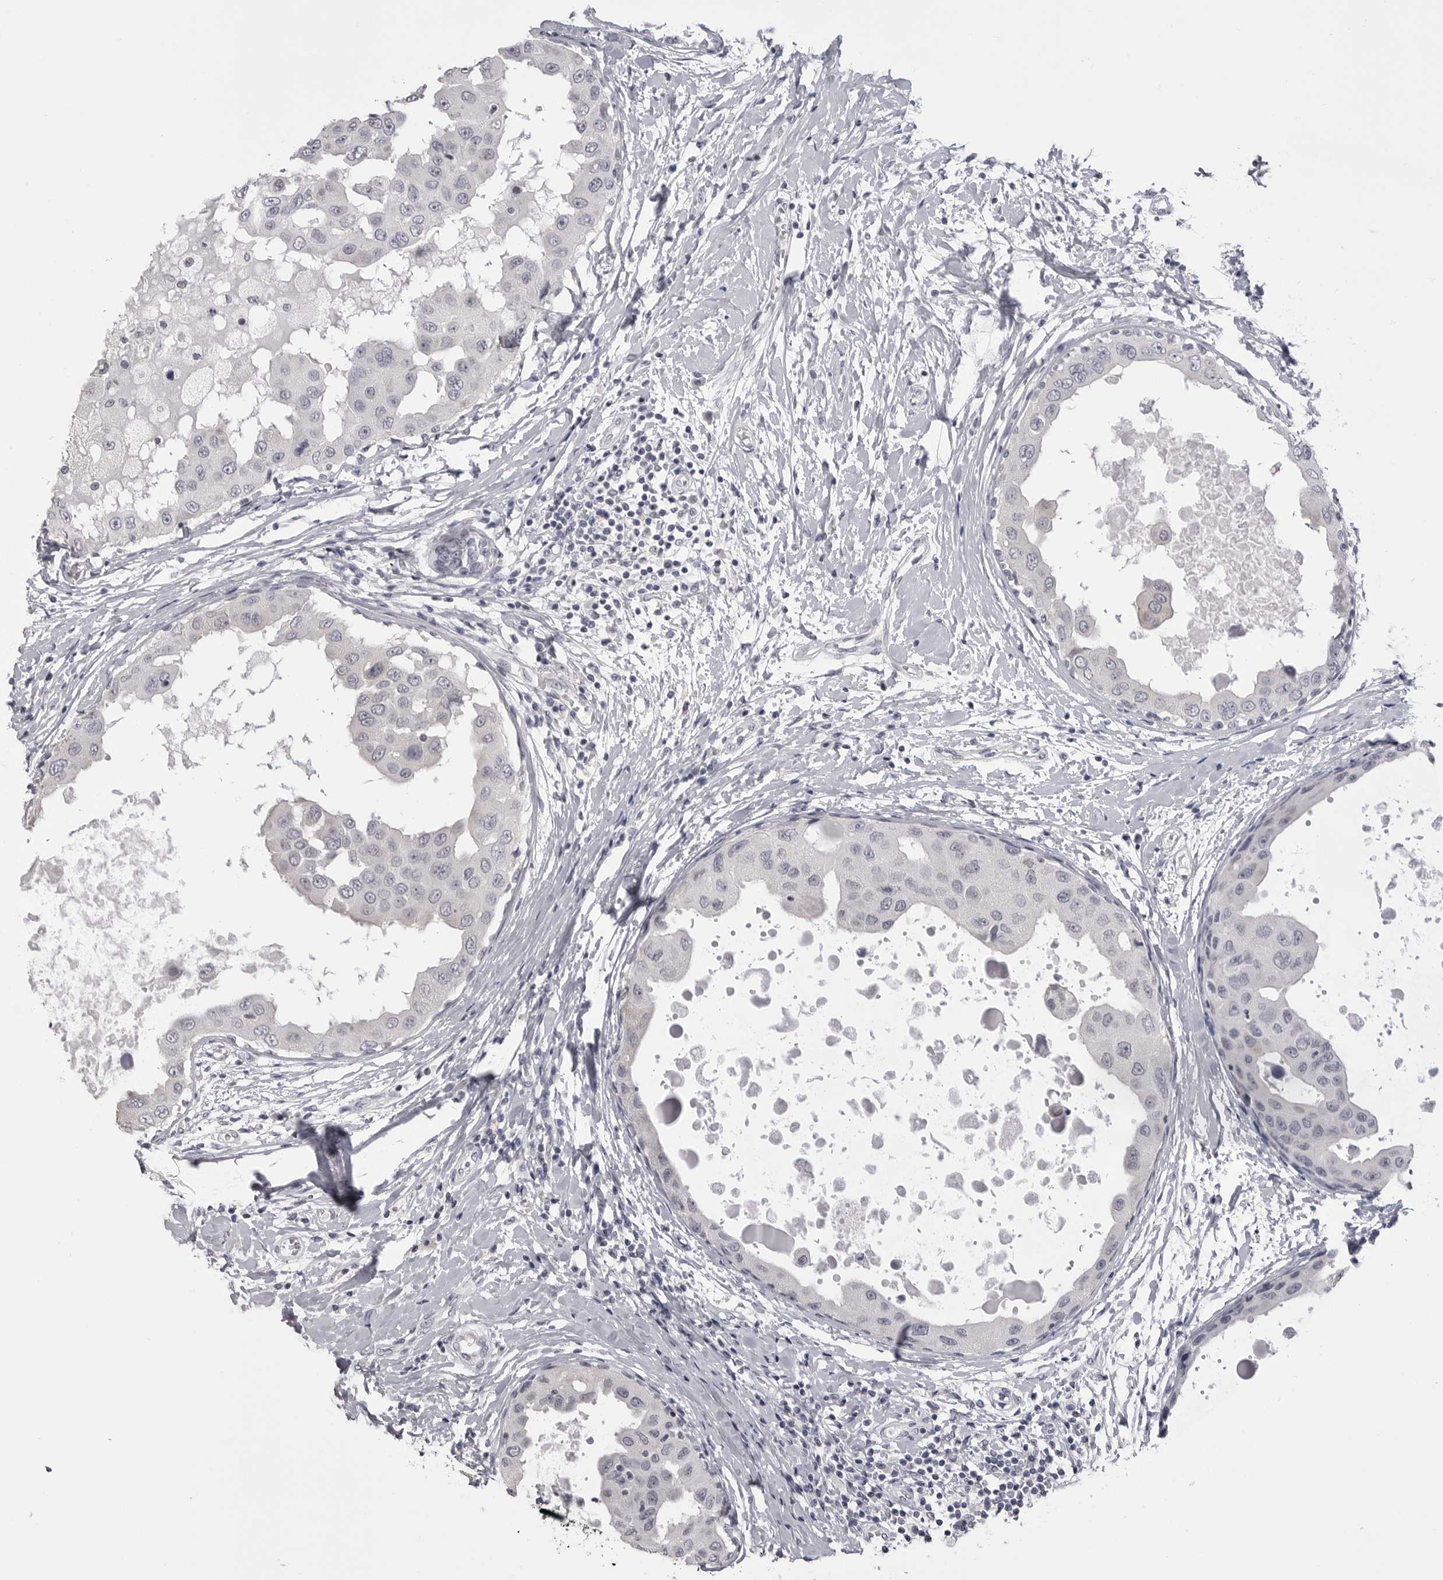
{"staining": {"intensity": "negative", "quantity": "none", "location": "none"}, "tissue": "breast cancer", "cell_type": "Tumor cells", "image_type": "cancer", "snomed": [{"axis": "morphology", "description": "Duct carcinoma"}, {"axis": "topography", "description": "Breast"}], "caption": "Tumor cells show no significant protein staining in breast infiltrating ductal carcinoma.", "gene": "GPN2", "patient": {"sex": "female", "age": 27}}